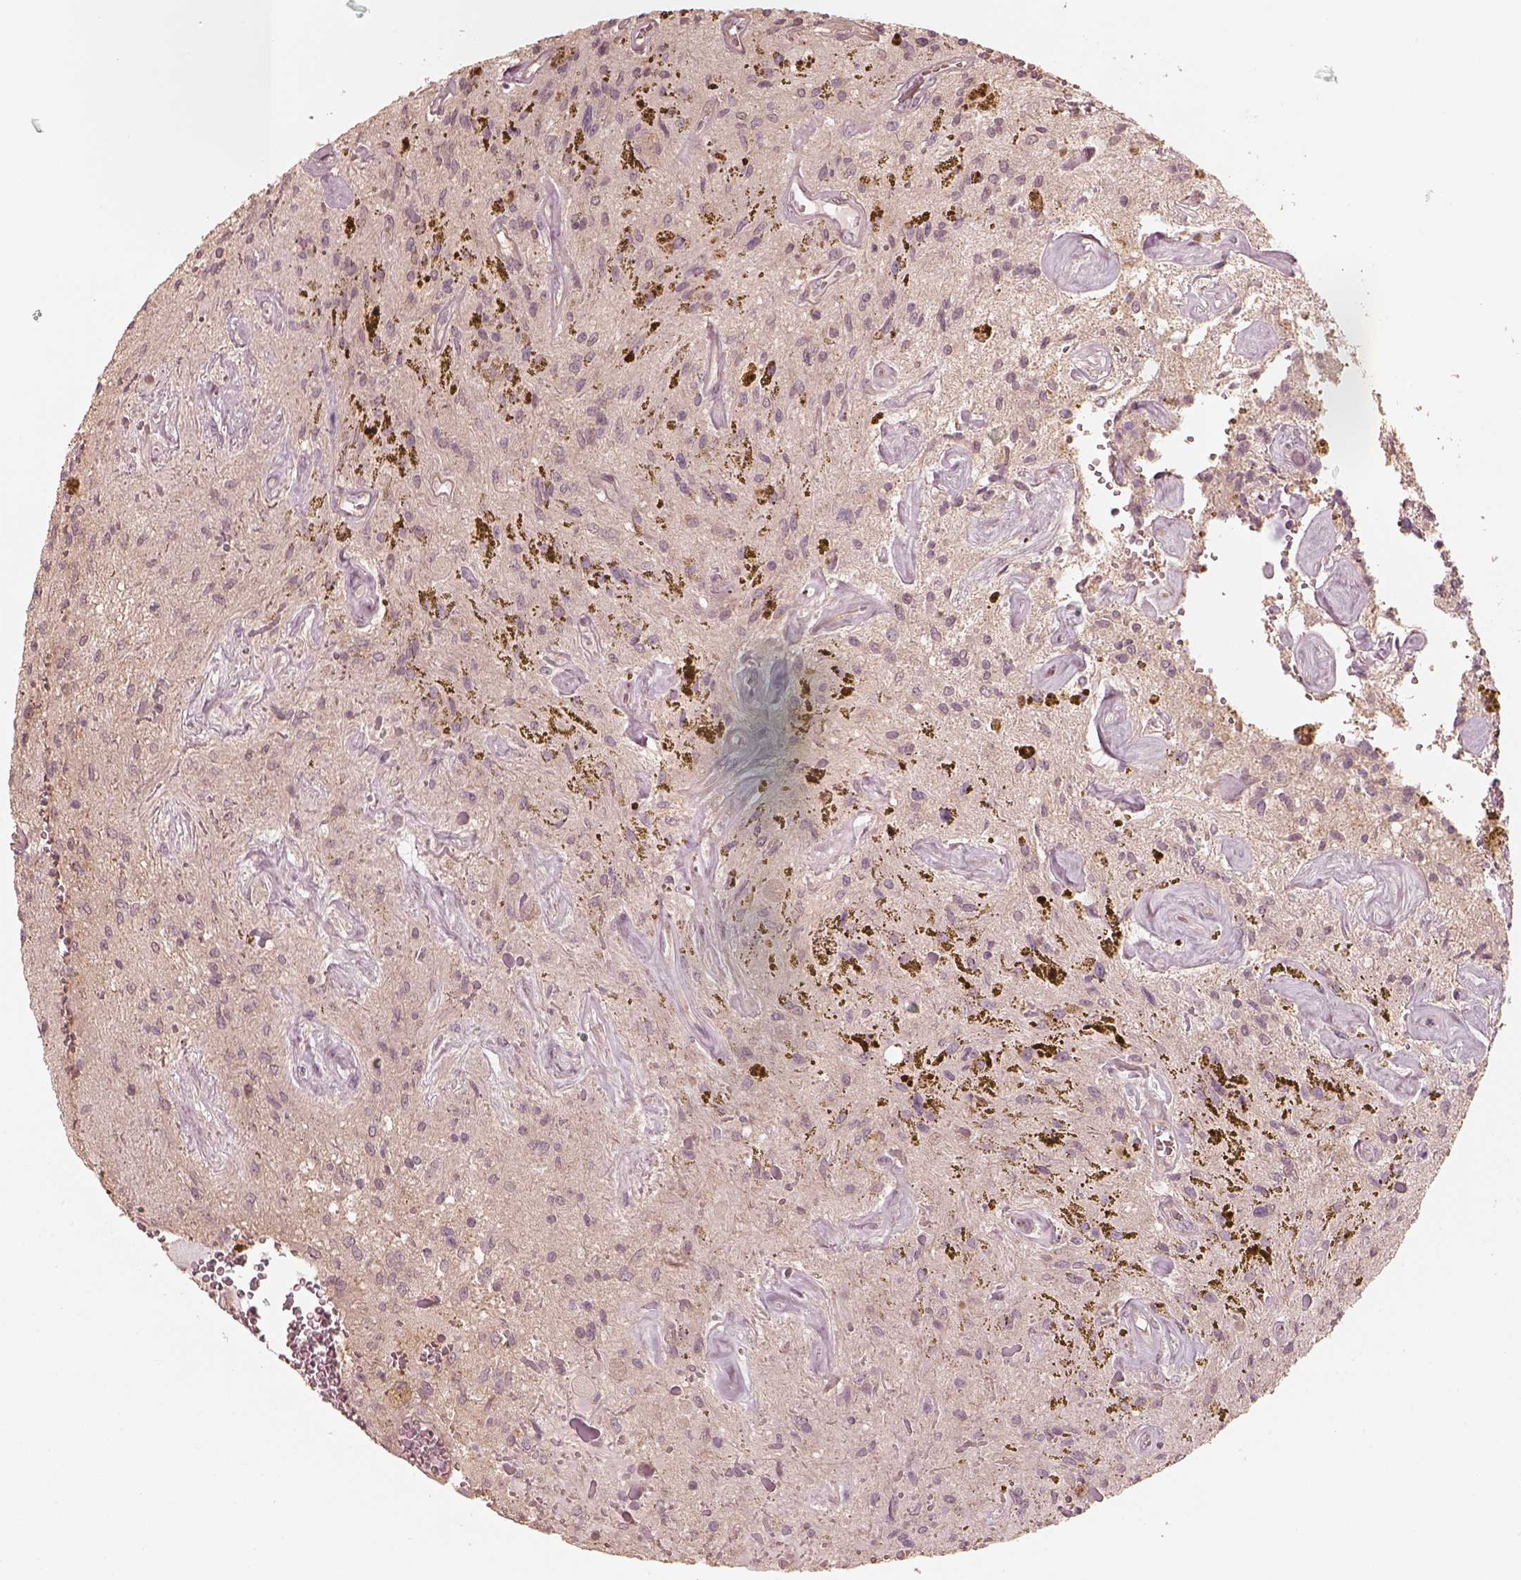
{"staining": {"intensity": "negative", "quantity": "none", "location": "none"}, "tissue": "glioma", "cell_type": "Tumor cells", "image_type": "cancer", "snomed": [{"axis": "morphology", "description": "Glioma, malignant, Low grade"}, {"axis": "topography", "description": "Cerebellum"}], "caption": "Micrograph shows no significant protein positivity in tumor cells of glioma.", "gene": "KIF5C", "patient": {"sex": "female", "age": 14}}